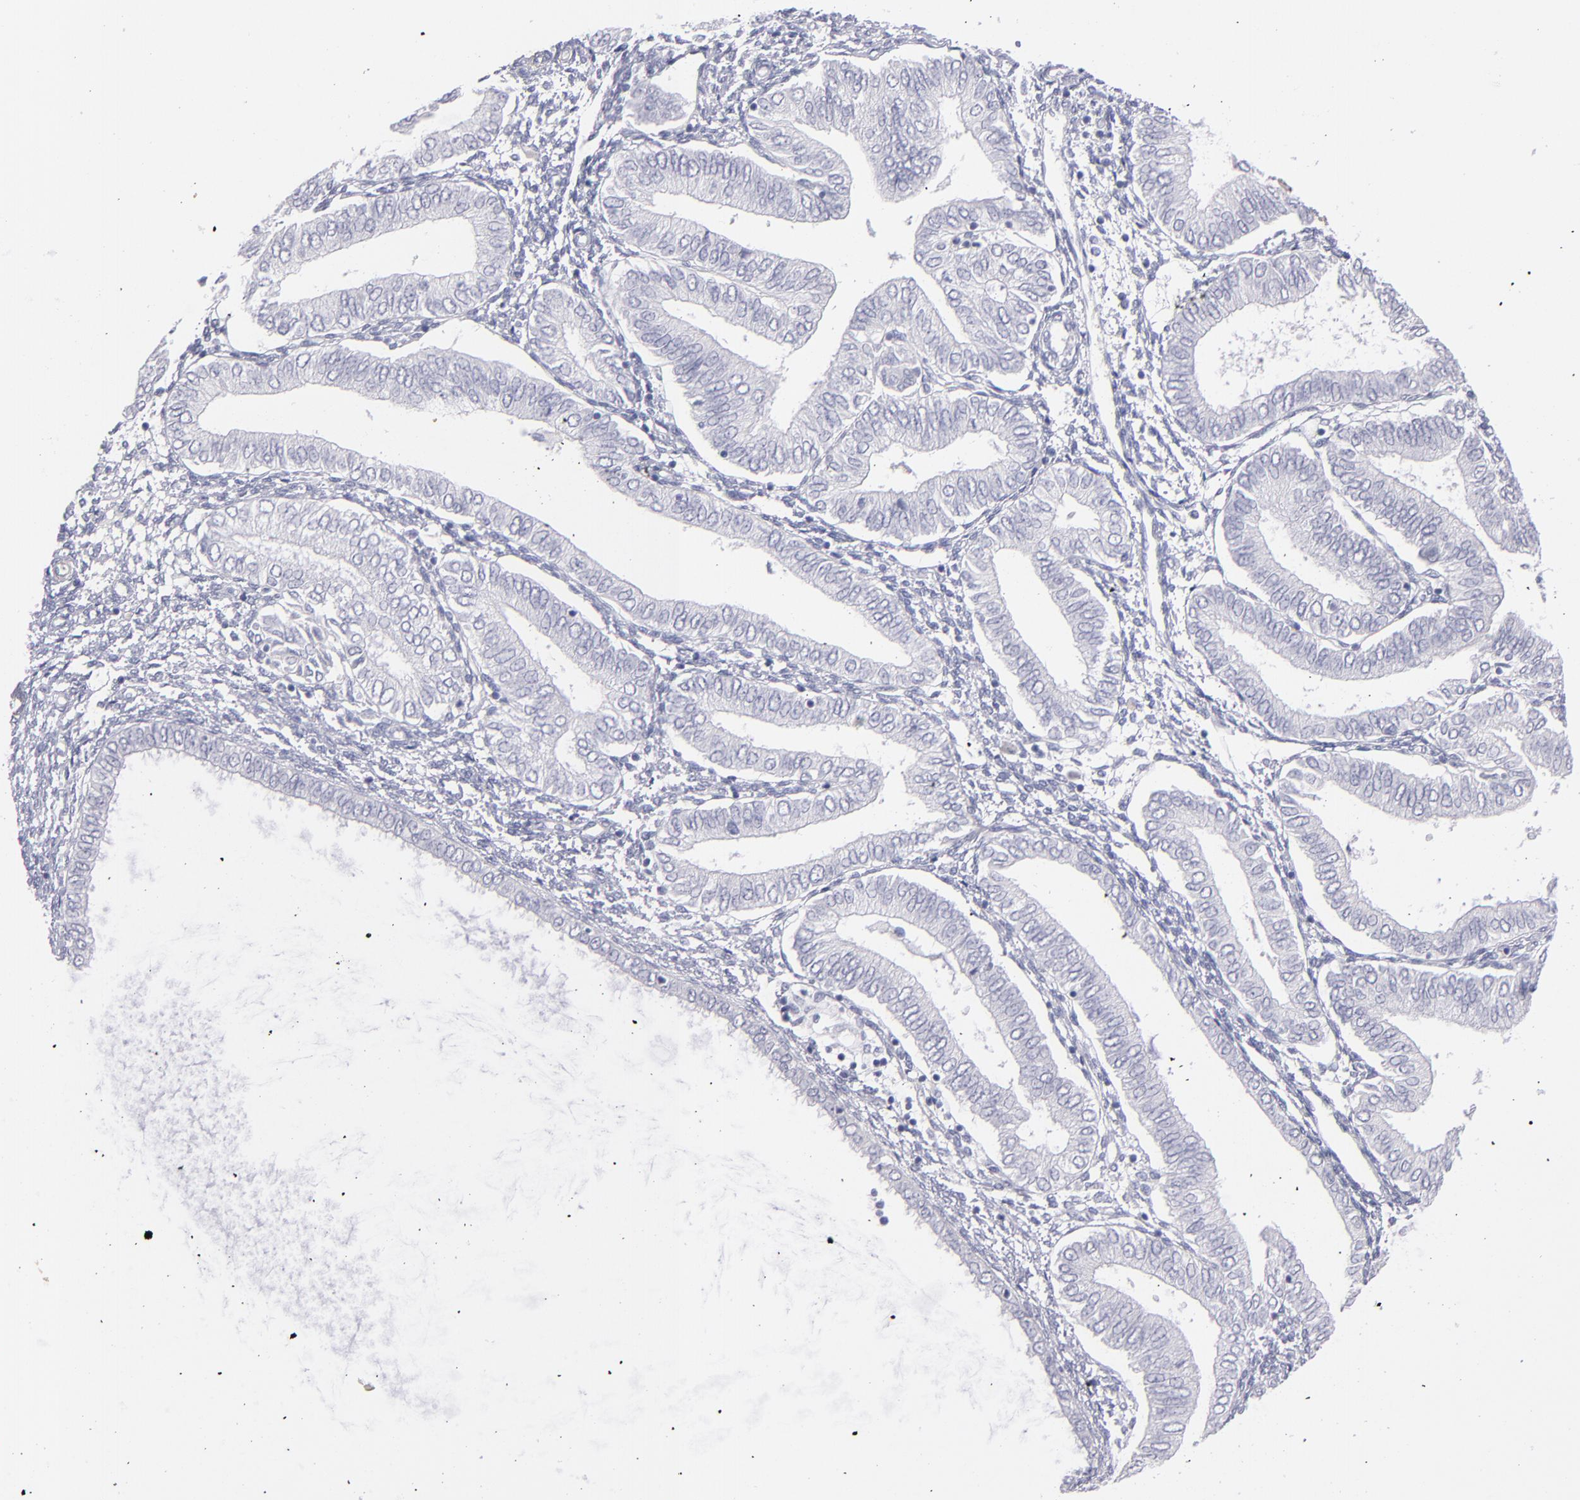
{"staining": {"intensity": "negative", "quantity": "none", "location": "none"}, "tissue": "endometrial cancer", "cell_type": "Tumor cells", "image_type": "cancer", "snomed": [{"axis": "morphology", "description": "Adenocarcinoma, NOS"}, {"axis": "topography", "description": "Endometrium"}], "caption": "This is an immunohistochemistry (IHC) histopathology image of human endometrial cancer. There is no positivity in tumor cells.", "gene": "MYH11", "patient": {"sex": "female", "age": 51}}